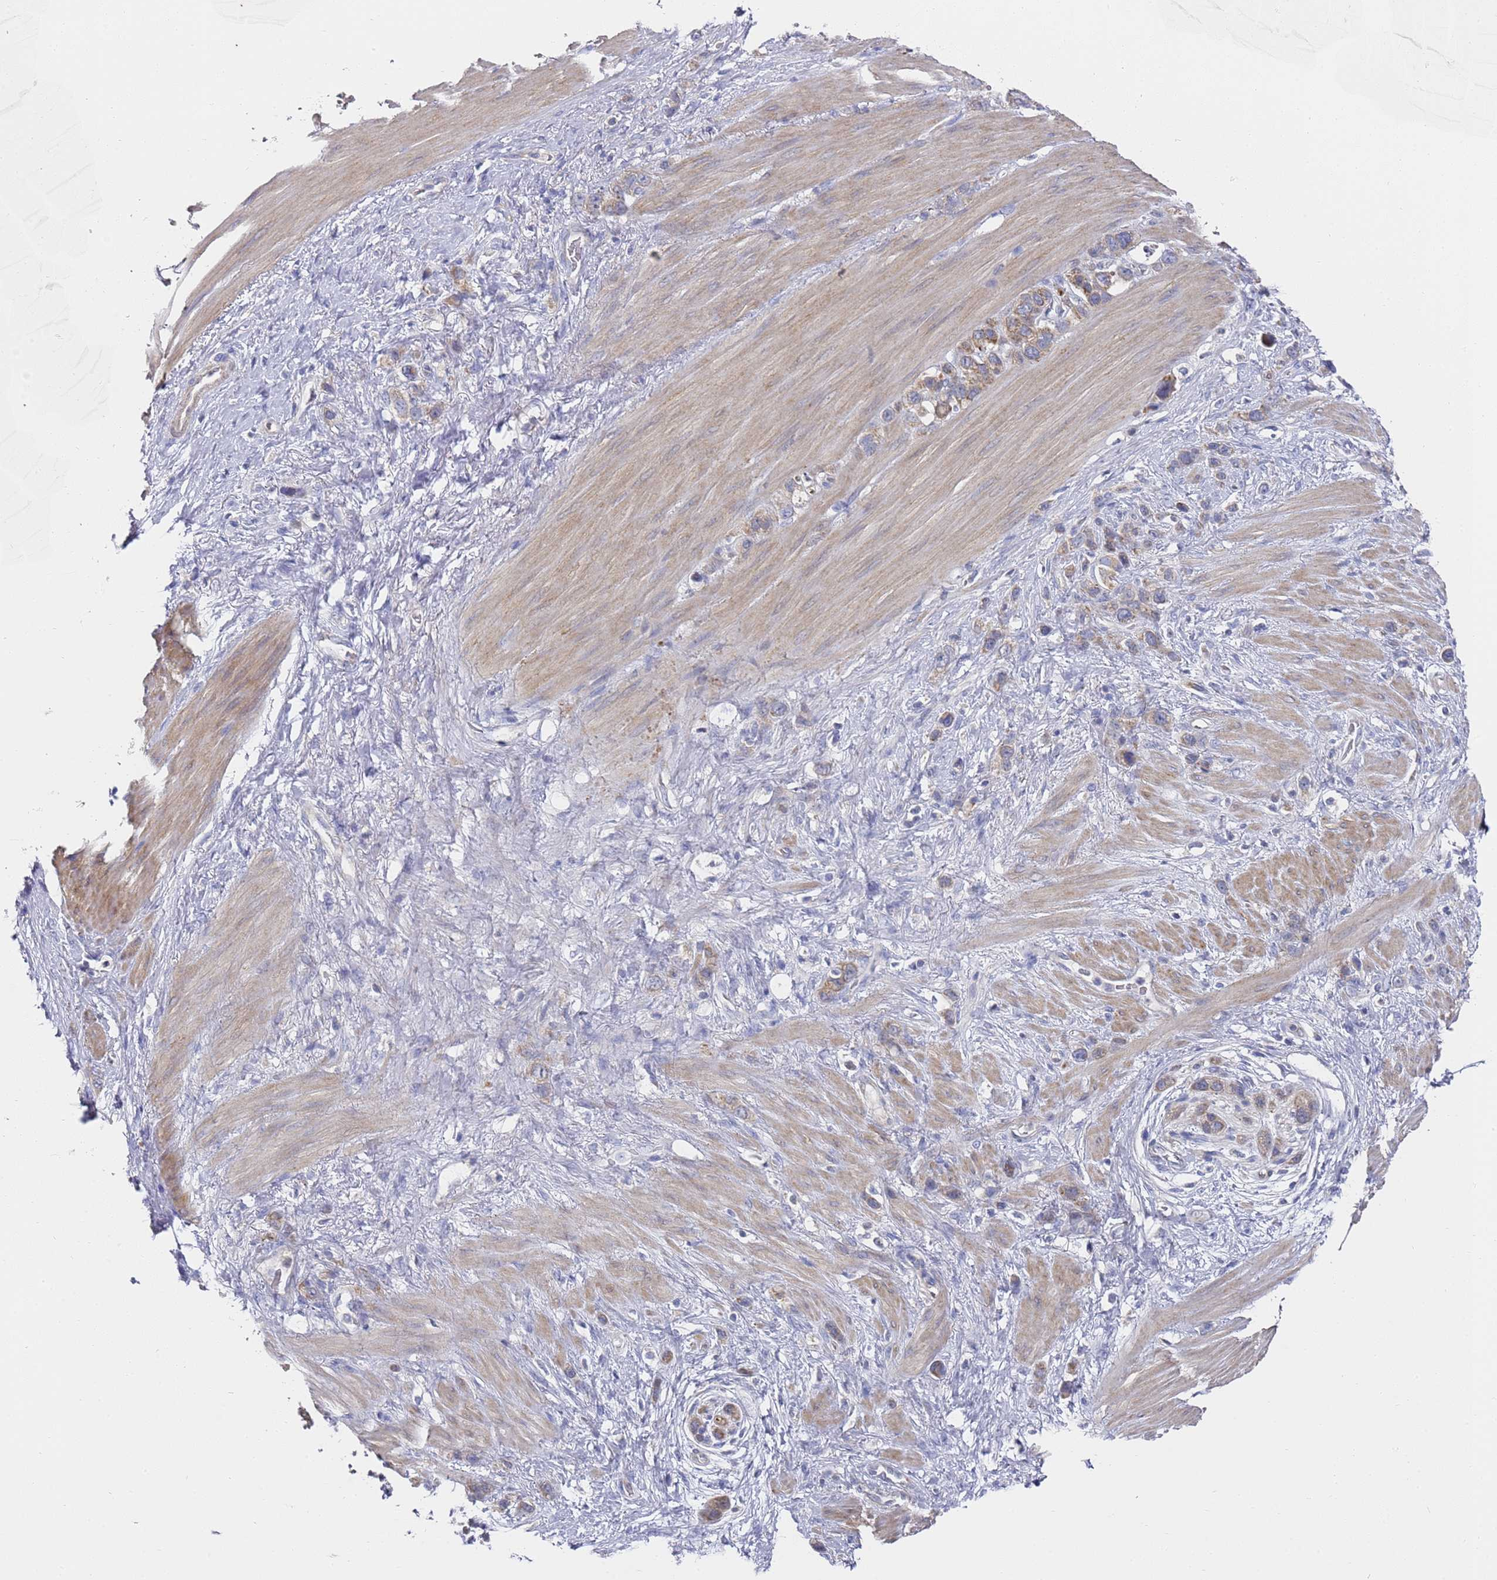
{"staining": {"intensity": "weak", "quantity": ">75%", "location": "cytoplasmic/membranous"}, "tissue": "stomach cancer", "cell_type": "Tumor cells", "image_type": "cancer", "snomed": [{"axis": "morphology", "description": "Adenocarcinoma, NOS"}, {"axis": "morphology", "description": "Adenocarcinoma, High grade"}, {"axis": "topography", "description": "Stomach, upper"}, {"axis": "topography", "description": "Stomach, lower"}], "caption": "Stomach cancer stained for a protein reveals weak cytoplasmic/membranous positivity in tumor cells. Nuclei are stained in blue.", "gene": "SCAPER", "patient": {"sex": "female", "age": 65}}